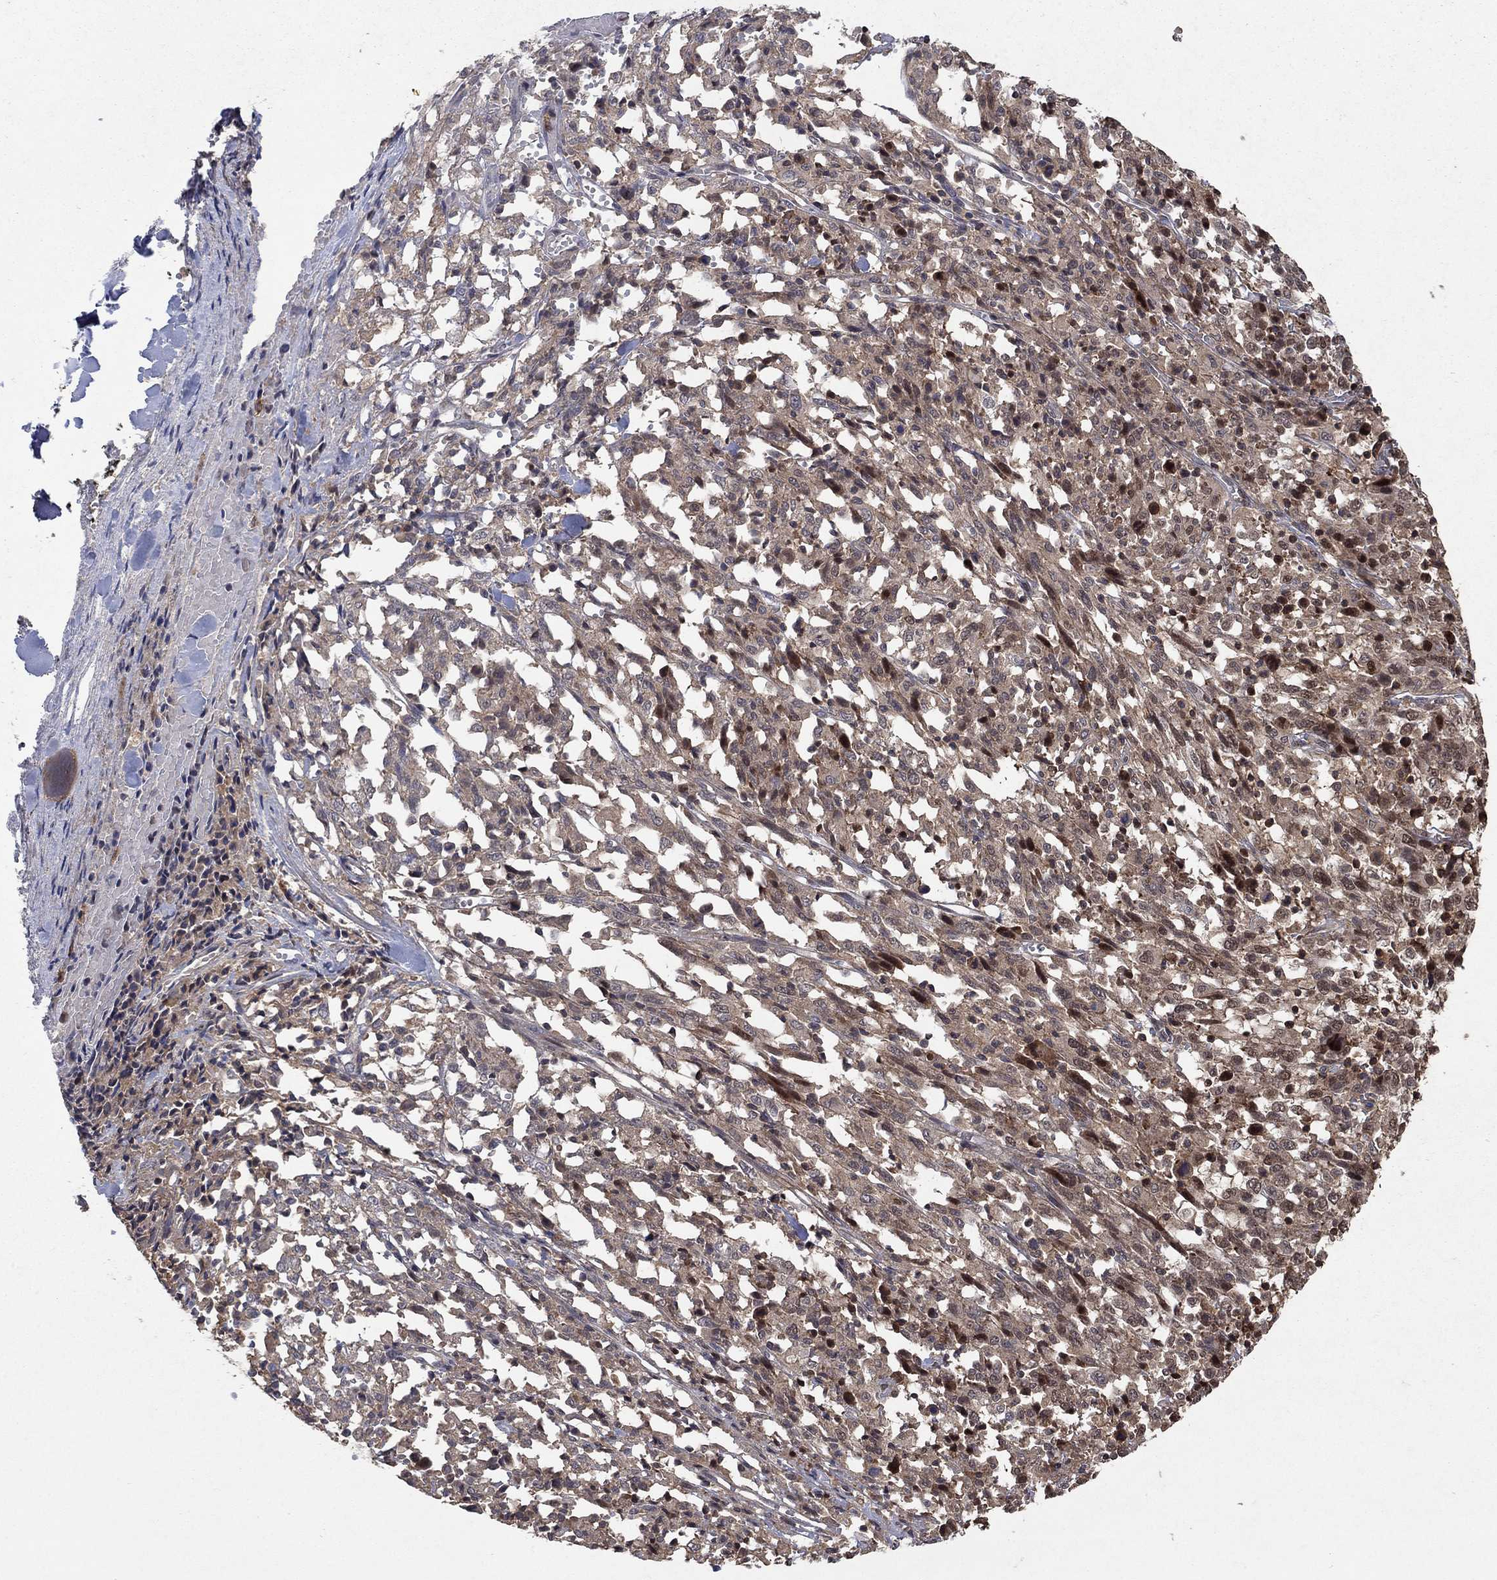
{"staining": {"intensity": "moderate", "quantity": "25%-75%", "location": "cytoplasmic/membranous,nuclear"}, "tissue": "melanoma", "cell_type": "Tumor cells", "image_type": "cancer", "snomed": [{"axis": "morphology", "description": "Malignant melanoma, NOS"}, {"axis": "topography", "description": "Skin"}], "caption": "Human melanoma stained with a protein marker exhibits moderate staining in tumor cells.", "gene": "CCDC66", "patient": {"sex": "female", "age": 91}}